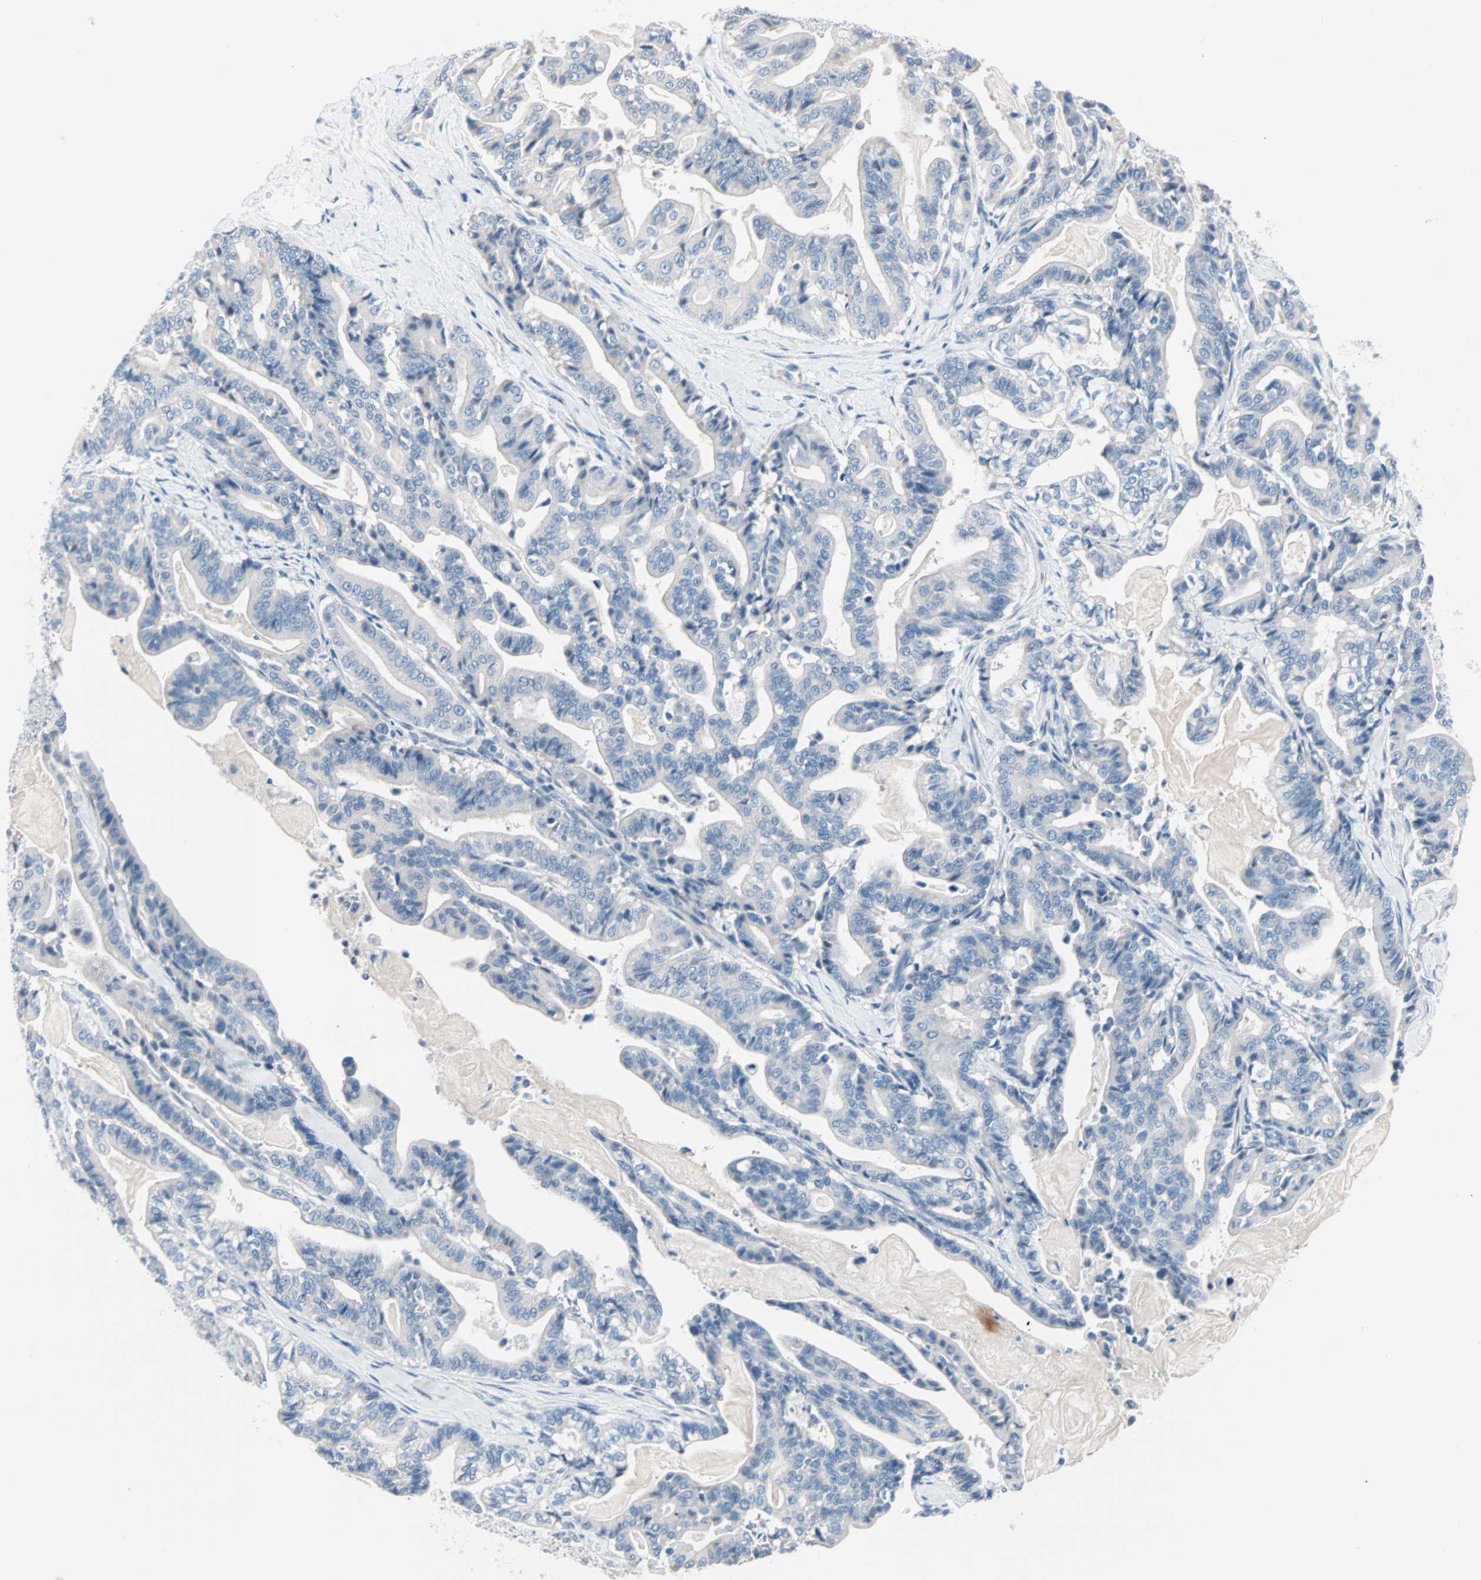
{"staining": {"intensity": "negative", "quantity": "none", "location": "none"}, "tissue": "pancreatic cancer", "cell_type": "Tumor cells", "image_type": "cancer", "snomed": [{"axis": "morphology", "description": "Adenocarcinoma, NOS"}, {"axis": "topography", "description": "Pancreas"}], "caption": "This is a micrograph of immunohistochemistry (IHC) staining of adenocarcinoma (pancreatic), which shows no staining in tumor cells. Nuclei are stained in blue.", "gene": "NEFH", "patient": {"sex": "male", "age": 63}}